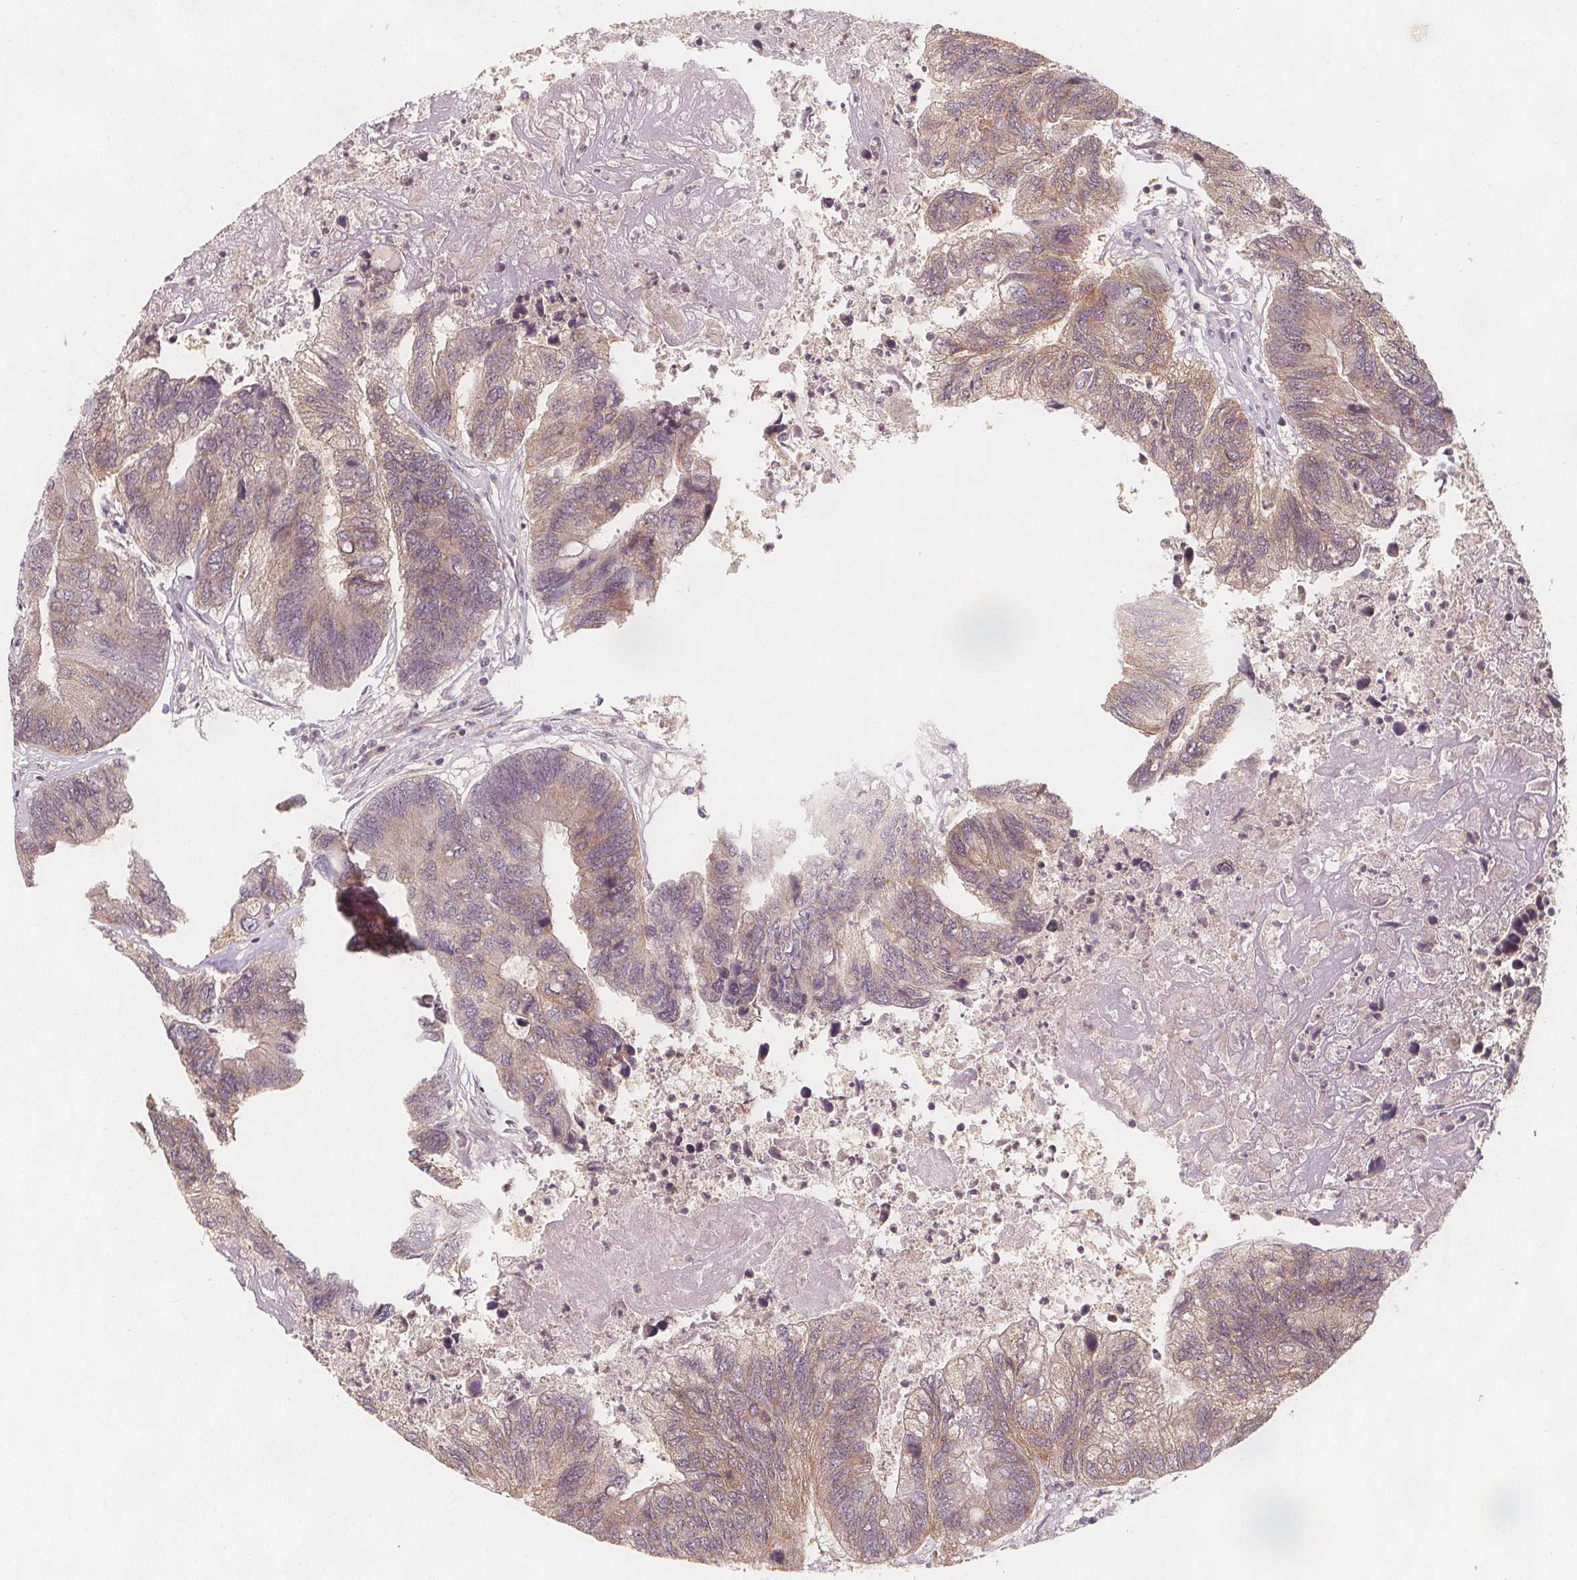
{"staining": {"intensity": "weak", "quantity": "<25%", "location": "cytoplasmic/membranous"}, "tissue": "colorectal cancer", "cell_type": "Tumor cells", "image_type": "cancer", "snomed": [{"axis": "morphology", "description": "Adenocarcinoma, NOS"}, {"axis": "topography", "description": "Colon"}], "caption": "There is no significant staining in tumor cells of colorectal adenocarcinoma. (Immunohistochemistry, brightfield microscopy, high magnification).", "gene": "NCSTN", "patient": {"sex": "female", "age": 67}}